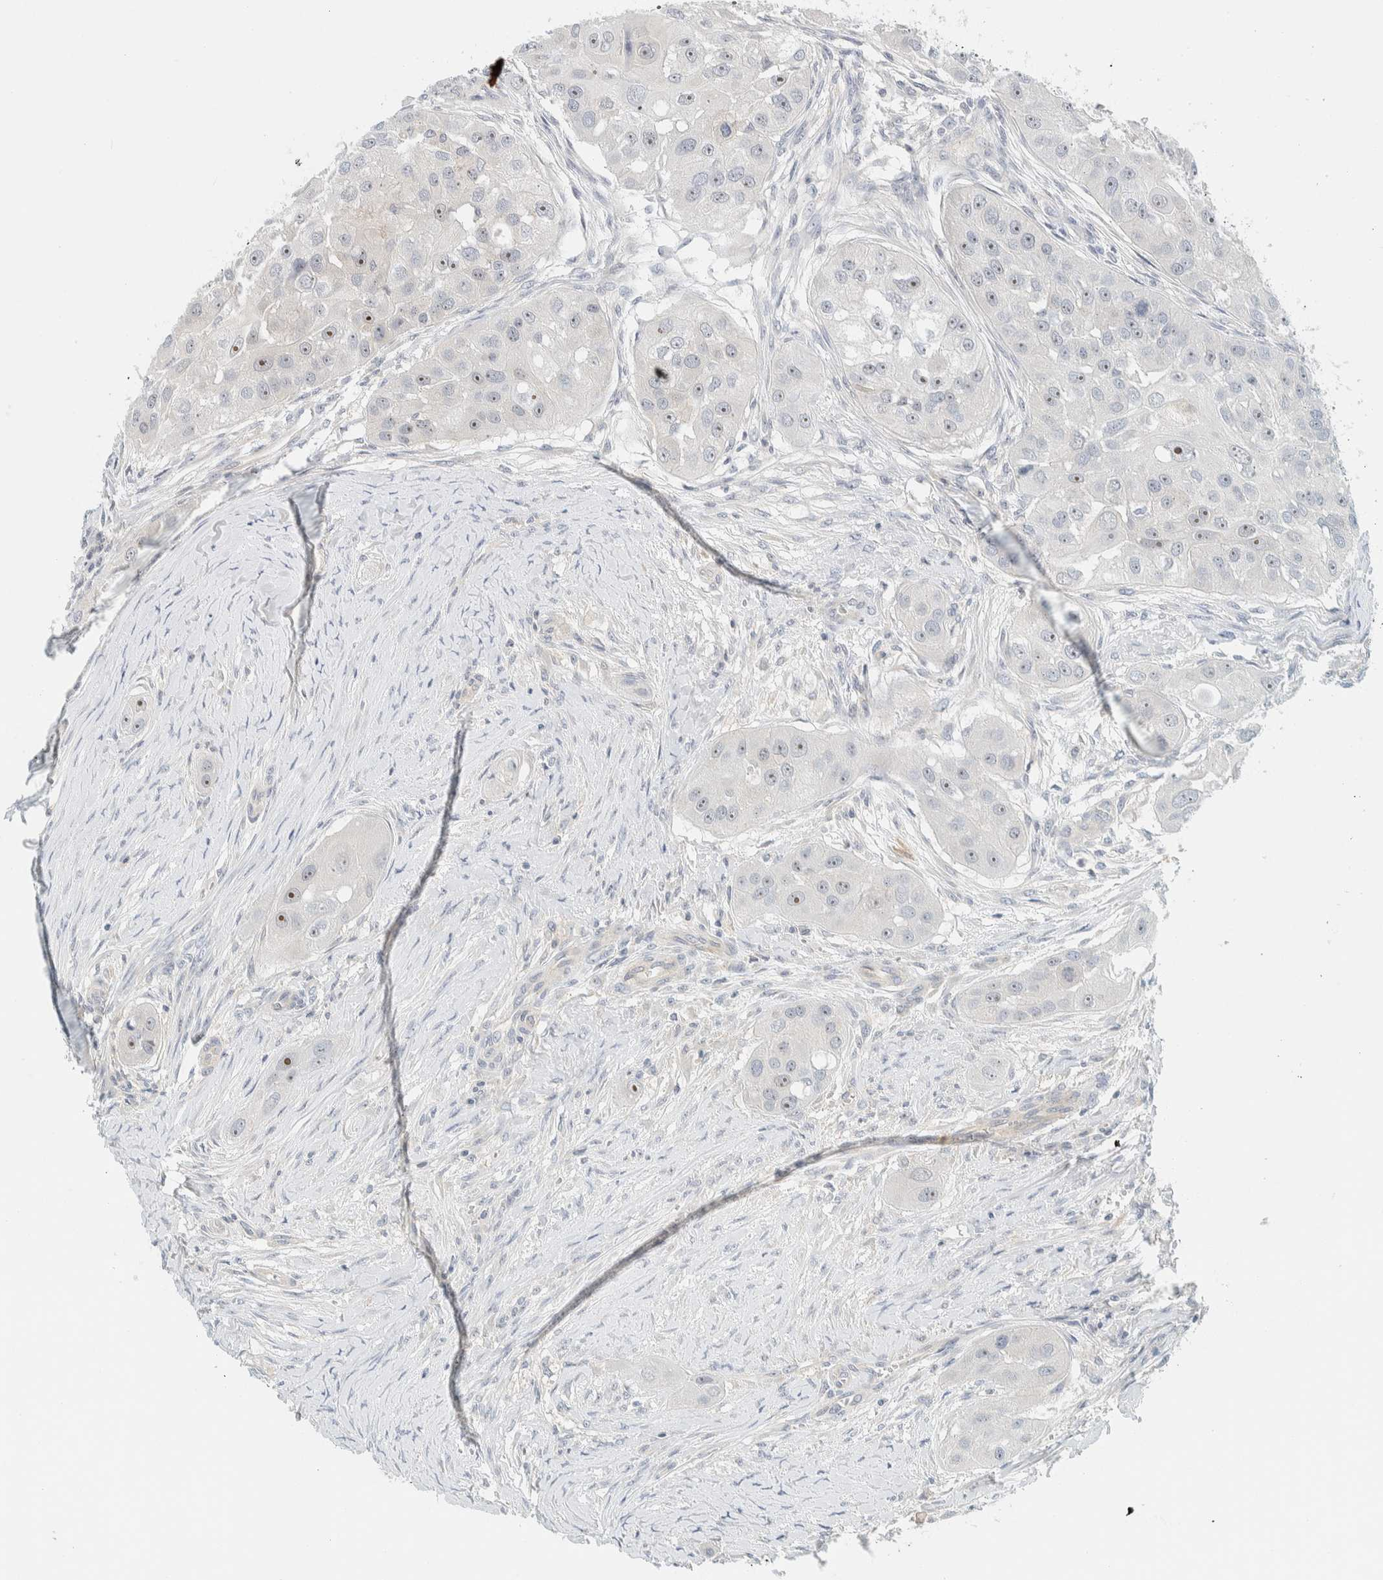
{"staining": {"intensity": "moderate", "quantity": "25%-75%", "location": "nuclear"}, "tissue": "head and neck cancer", "cell_type": "Tumor cells", "image_type": "cancer", "snomed": [{"axis": "morphology", "description": "Normal tissue, NOS"}, {"axis": "morphology", "description": "Squamous cell carcinoma, NOS"}, {"axis": "topography", "description": "Skeletal muscle"}, {"axis": "topography", "description": "Head-Neck"}], "caption": "Immunohistochemical staining of head and neck cancer exhibits moderate nuclear protein expression in approximately 25%-75% of tumor cells. The protein of interest is stained brown, and the nuclei are stained in blue (DAB IHC with brightfield microscopy, high magnification).", "gene": "NDE1", "patient": {"sex": "male", "age": 51}}